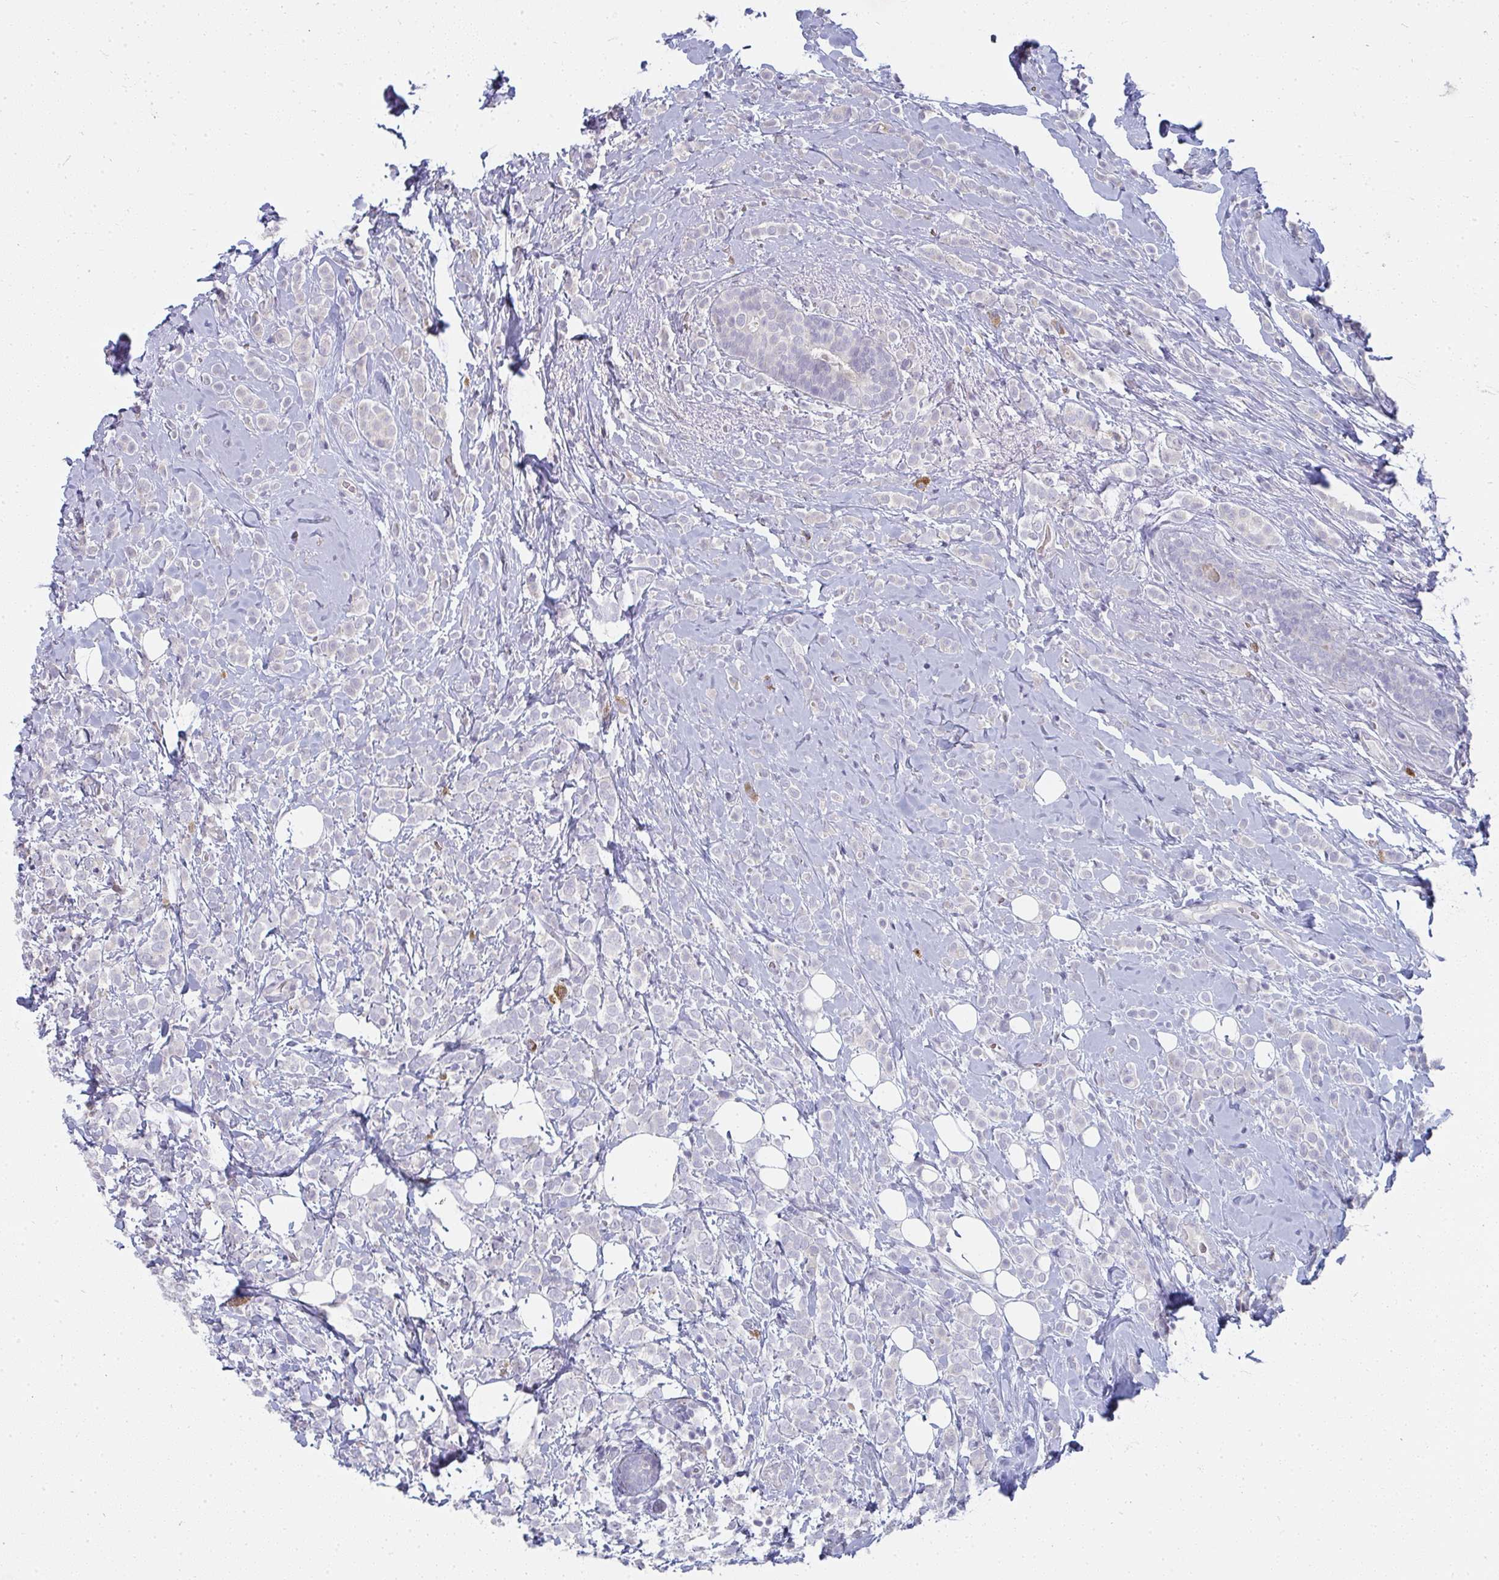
{"staining": {"intensity": "negative", "quantity": "none", "location": "none"}, "tissue": "breast cancer", "cell_type": "Tumor cells", "image_type": "cancer", "snomed": [{"axis": "morphology", "description": "Lobular carcinoma"}, {"axis": "topography", "description": "Breast"}], "caption": "DAB (3,3'-diaminobenzidine) immunohistochemical staining of human lobular carcinoma (breast) reveals no significant expression in tumor cells.", "gene": "SHB", "patient": {"sex": "female", "age": 49}}